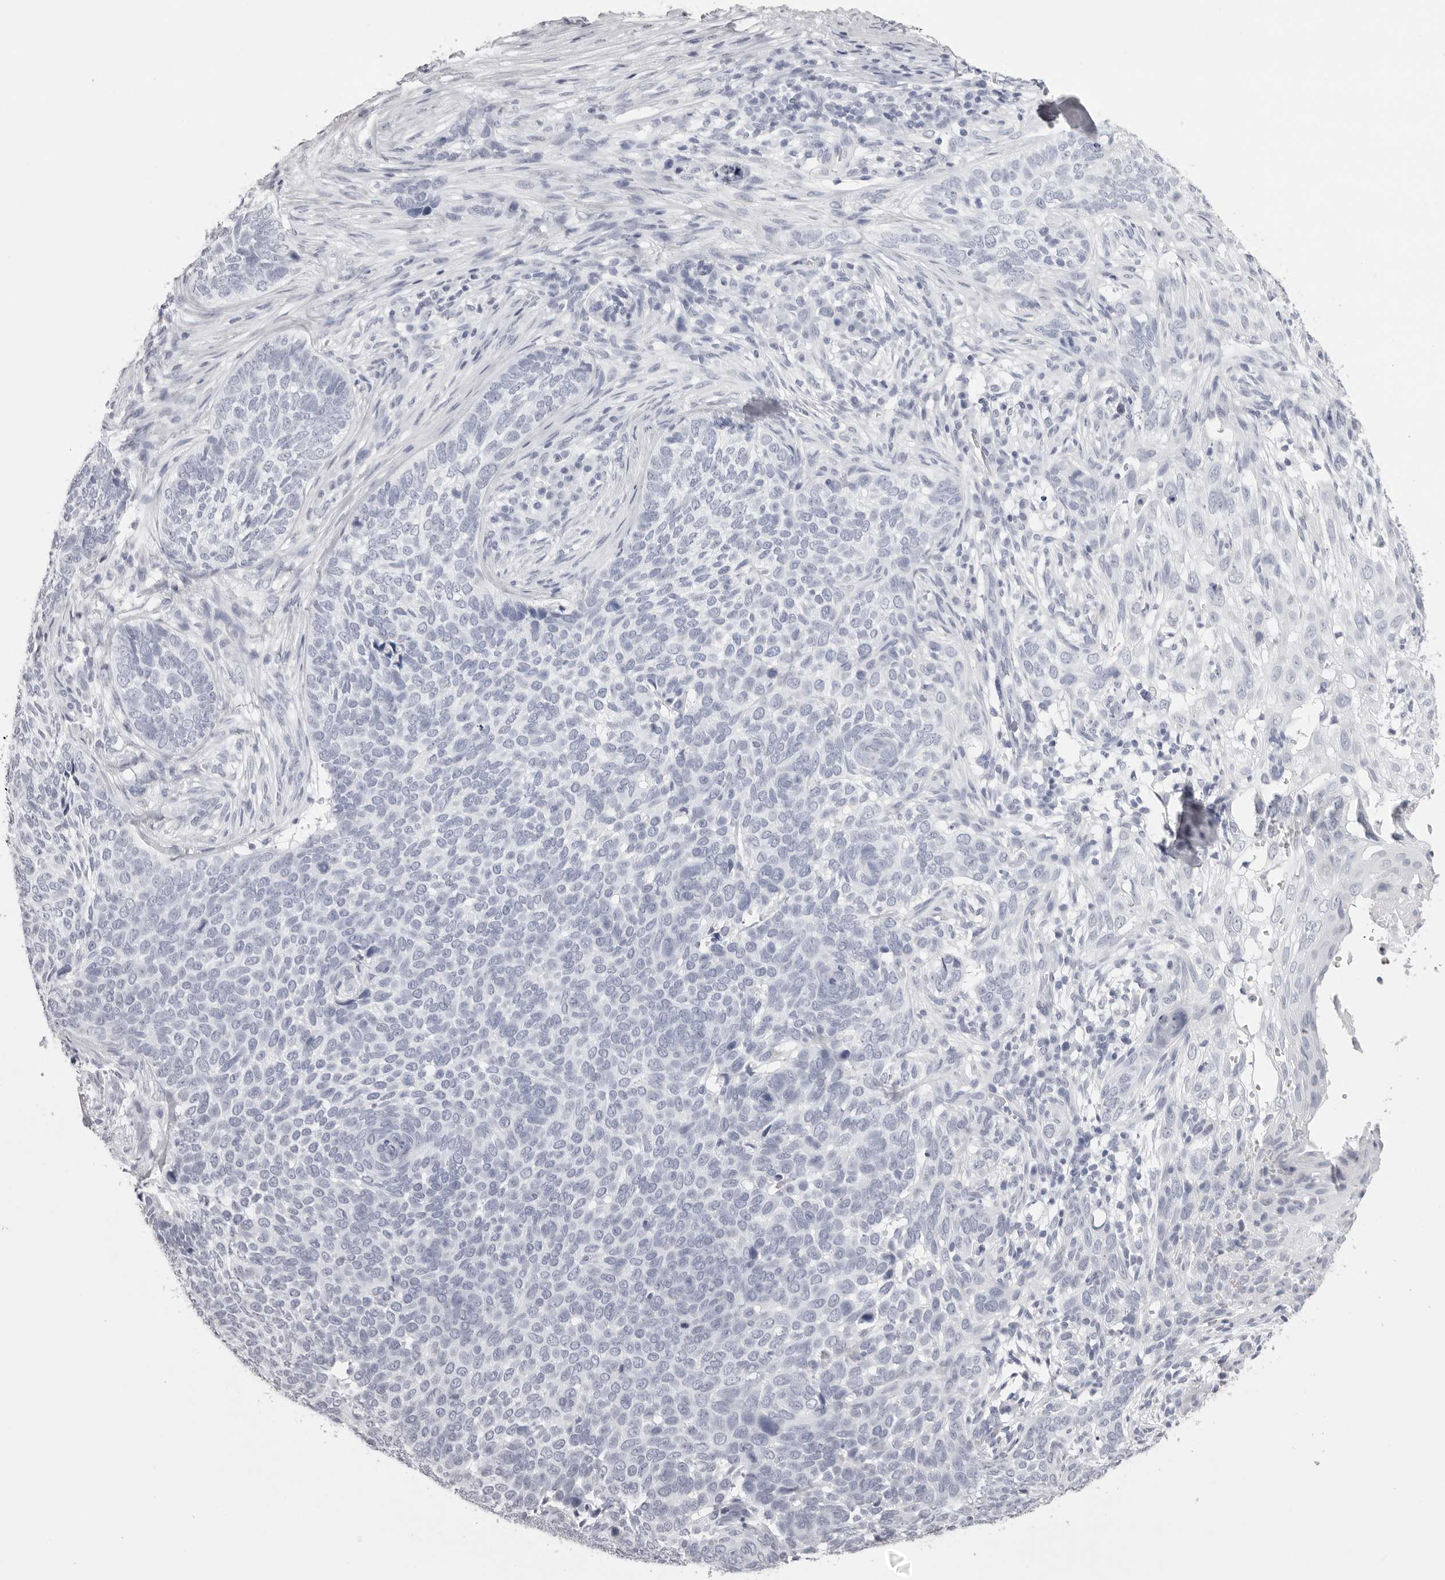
{"staining": {"intensity": "negative", "quantity": "none", "location": "none"}, "tissue": "skin cancer", "cell_type": "Tumor cells", "image_type": "cancer", "snomed": [{"axis": "morphology", "description": "Basal cell carcinoma"}, {"axis": "topography", "description": "Skin"}], "caption": "IHC of human skin basal cell carcinoma reveals no staining in tumor cells.", "gene": "RHO", "patient": {"sex": "female", "age": 64}}